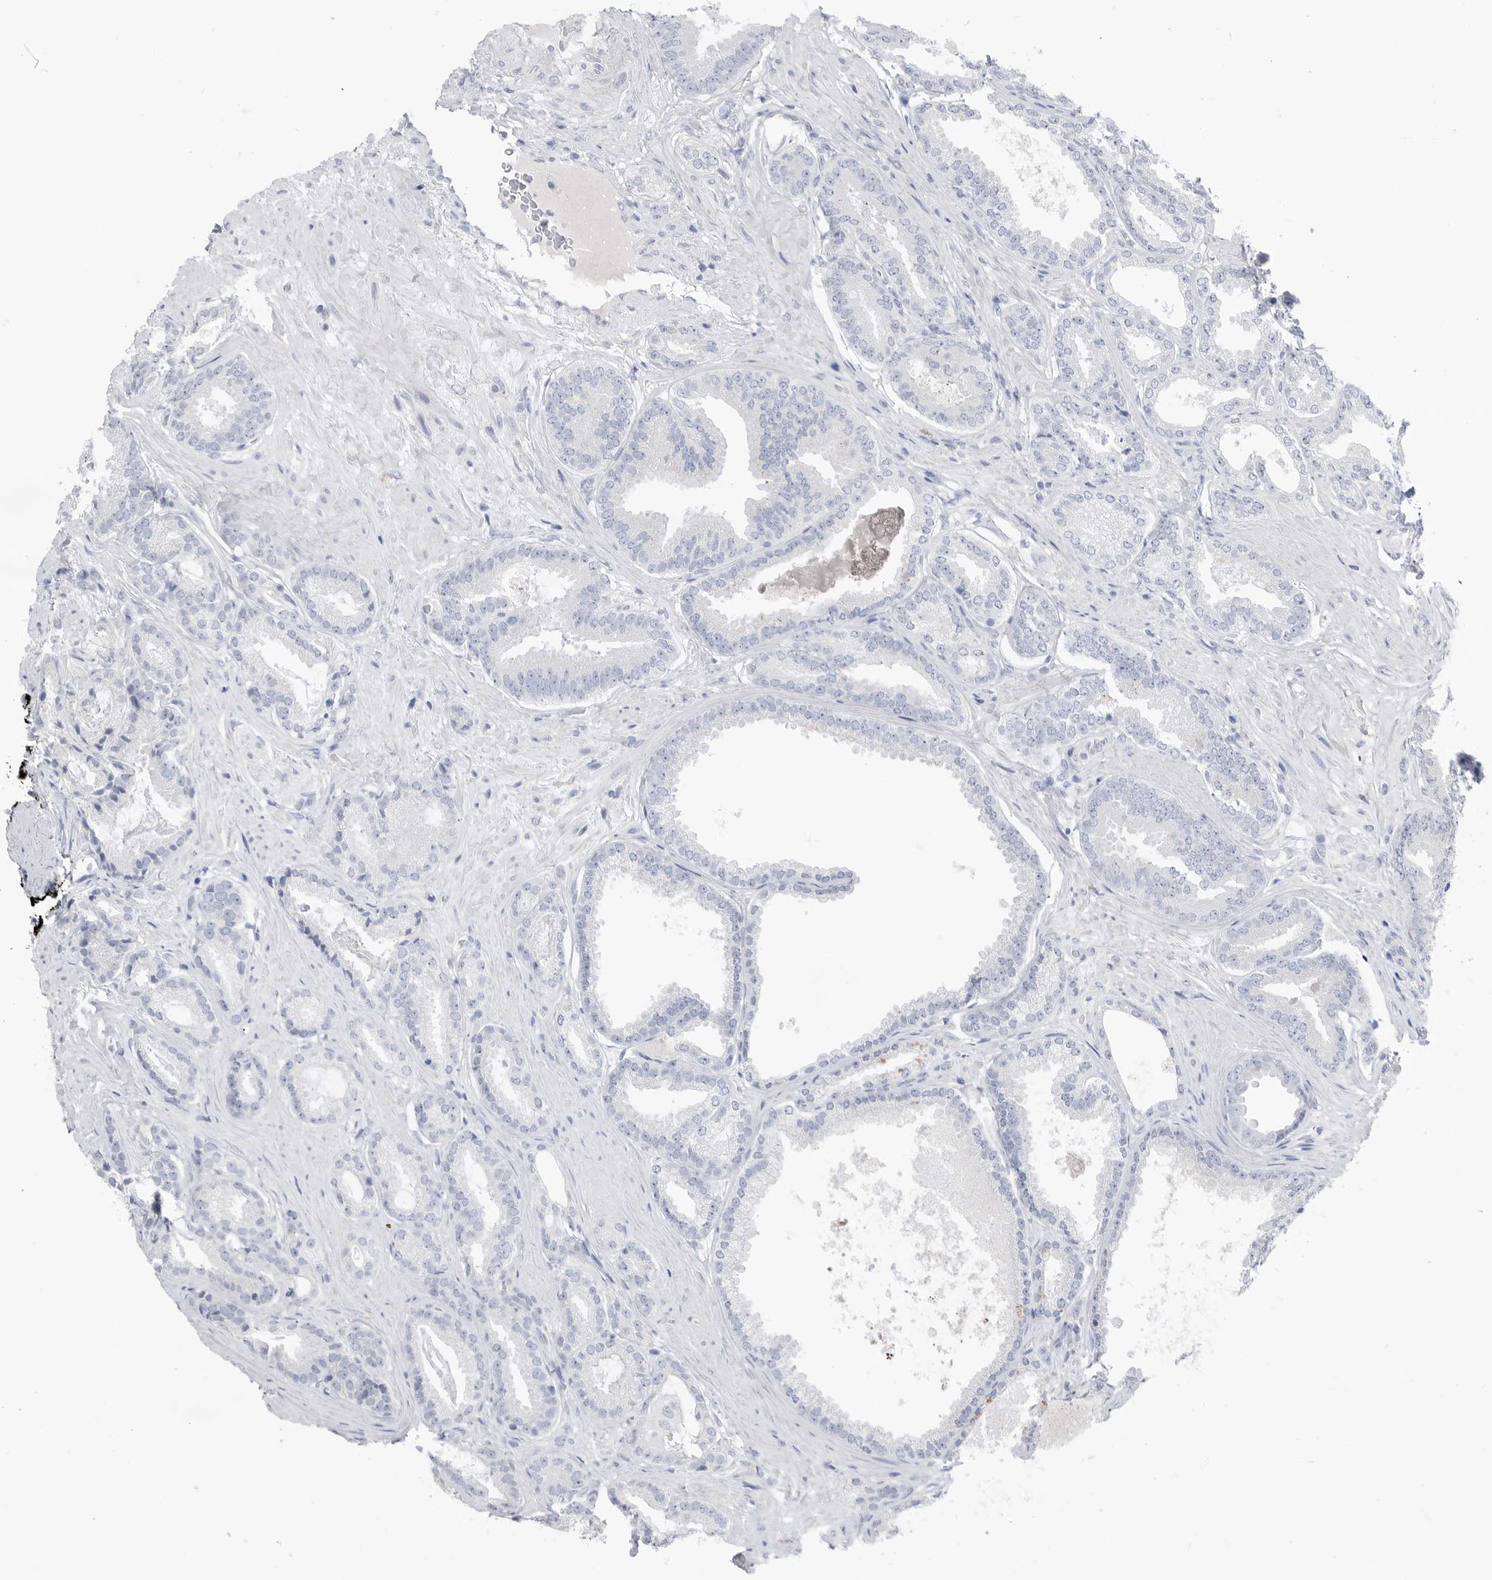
{"staining": {"intensity": "negative", "quantity": "none", "location": "none"}, "tissue": "prostate cancer", "cell_type": "Tumor cells", "image_type": "cancer", "snomed": [{"axis": "morphology", "description": "Adenocarcinoma, Low grade"}, {"axis": "topography", "description": "Prostate"}], "caption": "Human adenocarcinoma (low-grade) (prostate) stained for a protein using IHC shows no staining in tumor cells.", "gene": "ABHD12", "patient": {"sex": "male", "age": 71}}